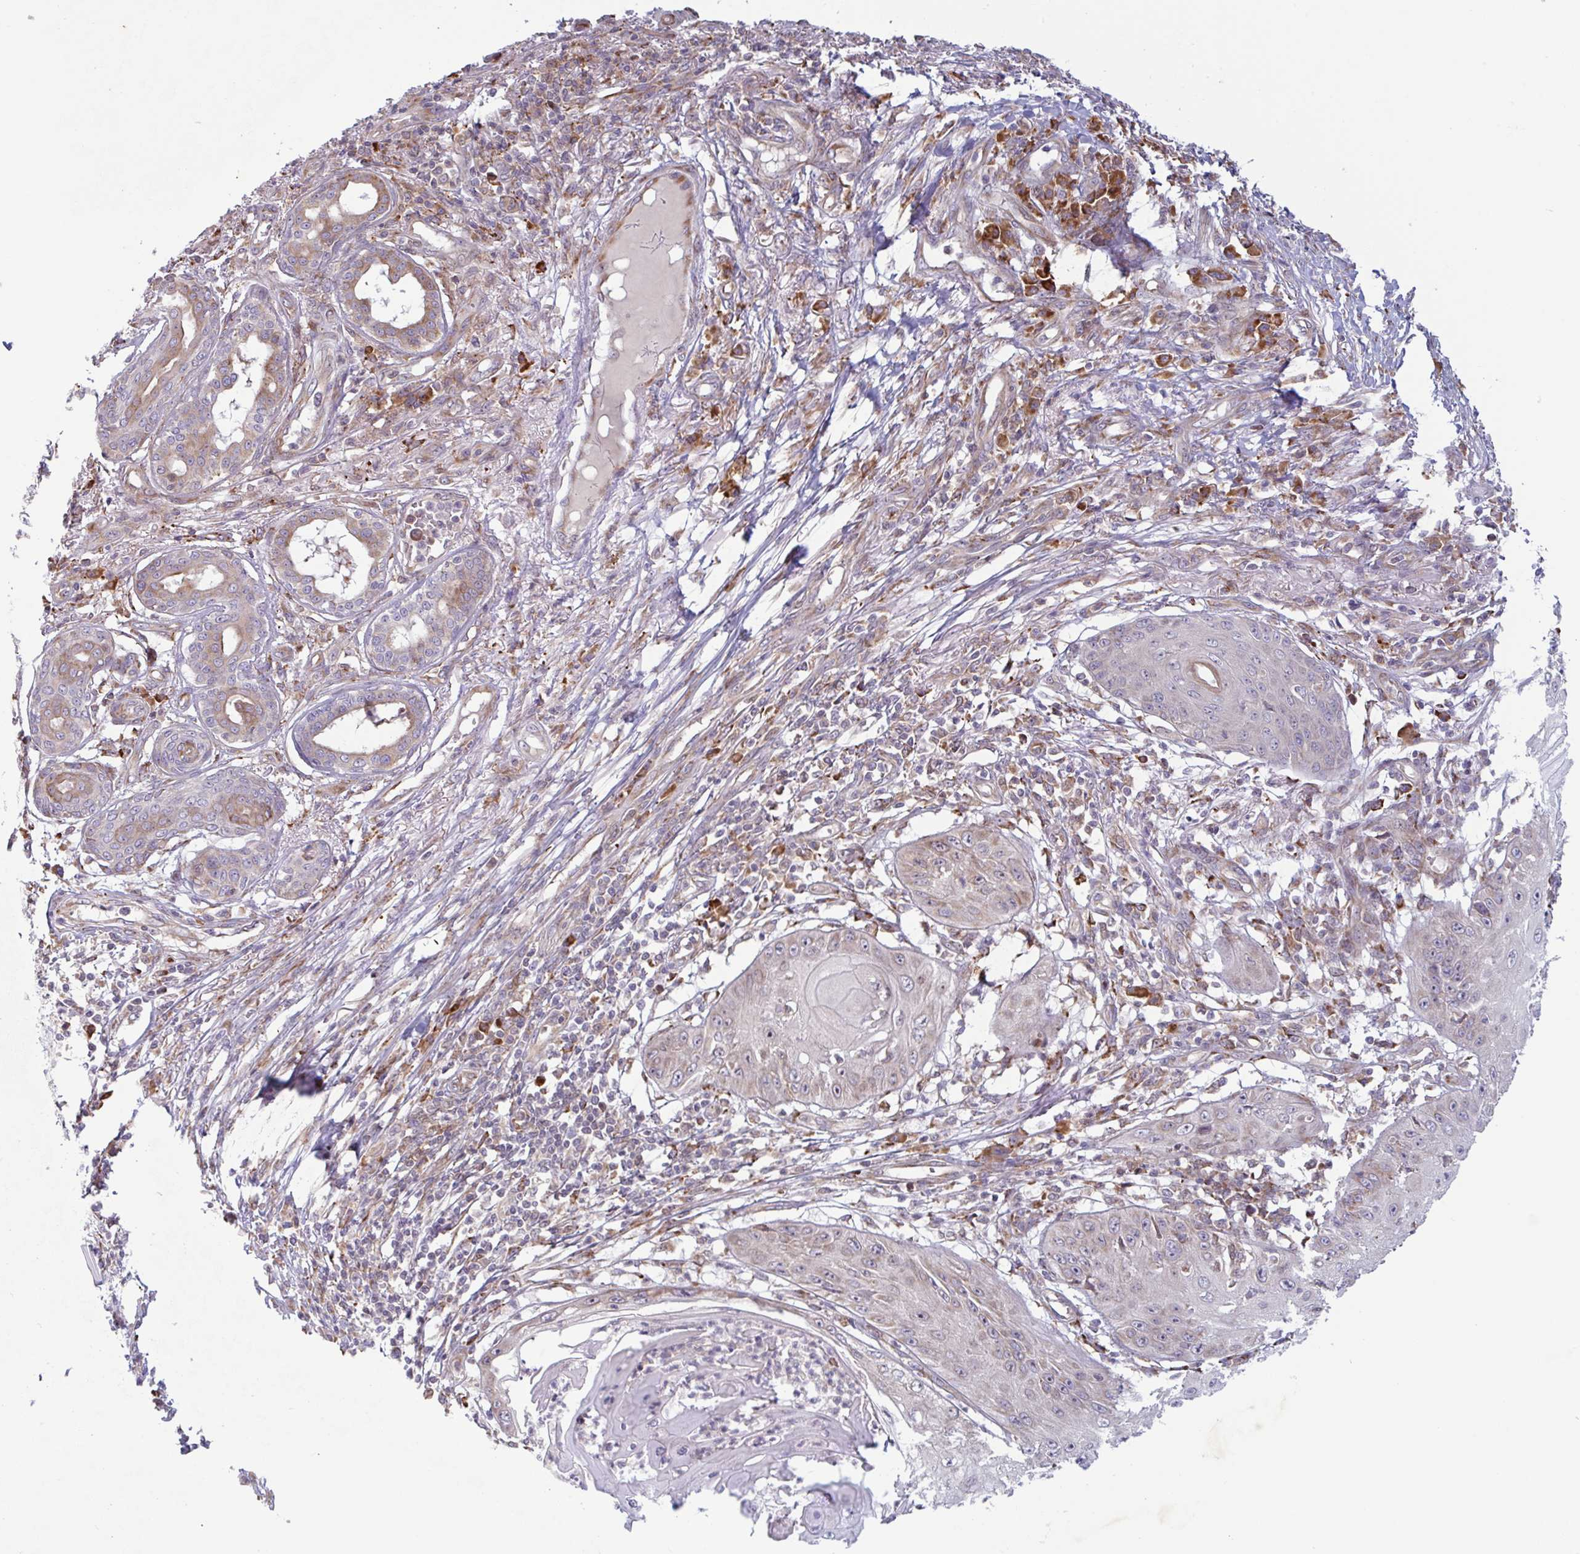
{"staining": {"intensity": "negative", "quantity": "none", "location": "none"}, "tissue": "skin cancer", "cell_type": "Tumor cells", "image_type": "cancer", "snomed": [{"axis": "morphology", "description": "Squamous cell carcinoma, NOS"}, {"axis": "topography", "description": "Skin"}], "caption": "This is an IHC photomicrograph of skin cancer (squamous cell carcinoma). There is no staining in tumor cells.", "gene": "RIT1", "patient": {"sex": "male", "age": 70}}